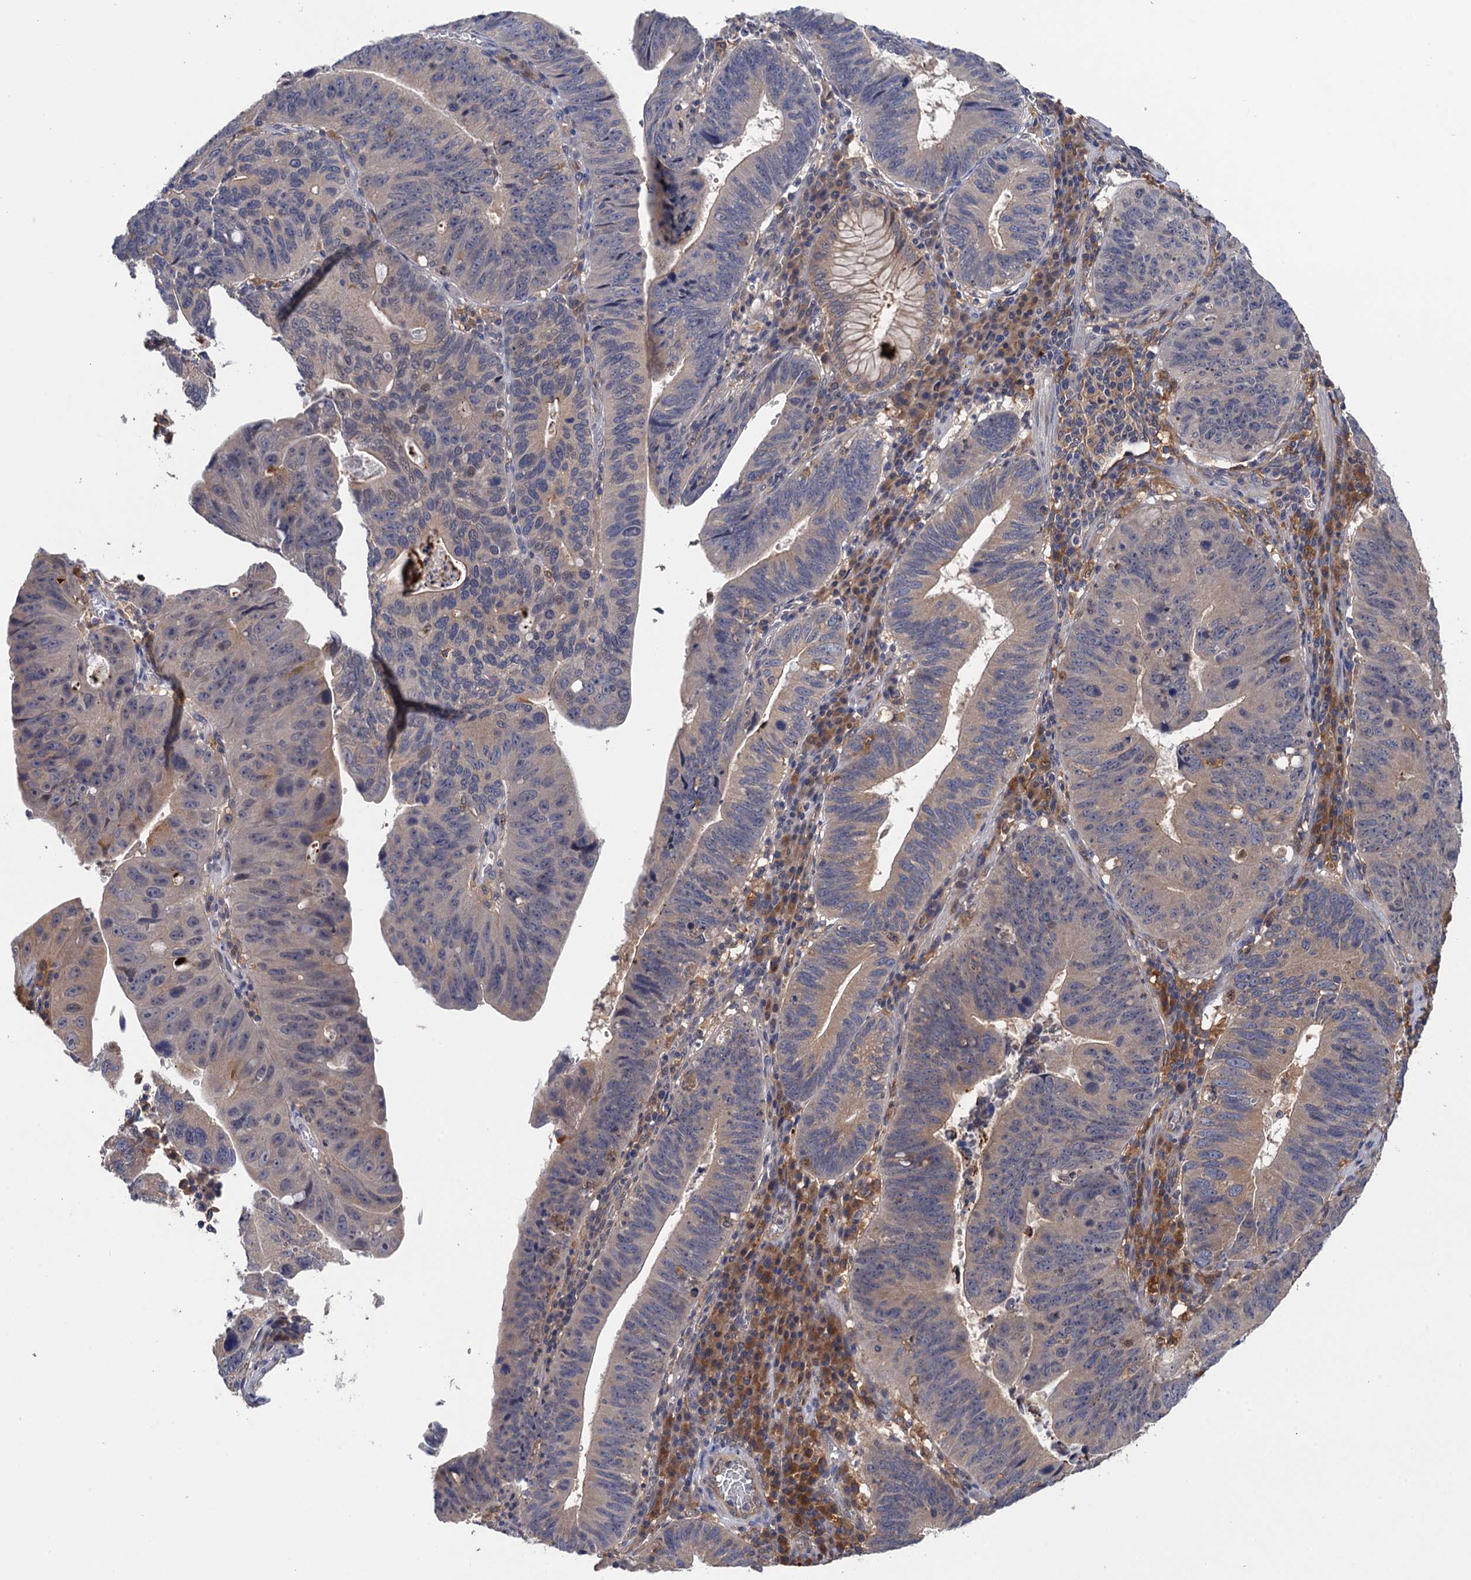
{"staining": {"intensity": "weak", "quantity": "<25%", "location": "cytoplasmic/membranous"}, "tissue": "stomach cancer", "cell_type": "Tumor cells", "image_type": "cancer", "snomed": [{"axis": "morphology", "description": "Adenocarcinoma, NOS"}, {"axis": "topography", "description": "Stomach"}], "caption": "This is an immunohistochemistry (IHC) photomicrograph of human adenocarcinoma (stomach). There is no positivity in tumor cells.", "gene": "NEK8", "patient": {"sex": "male", "age": 59}}